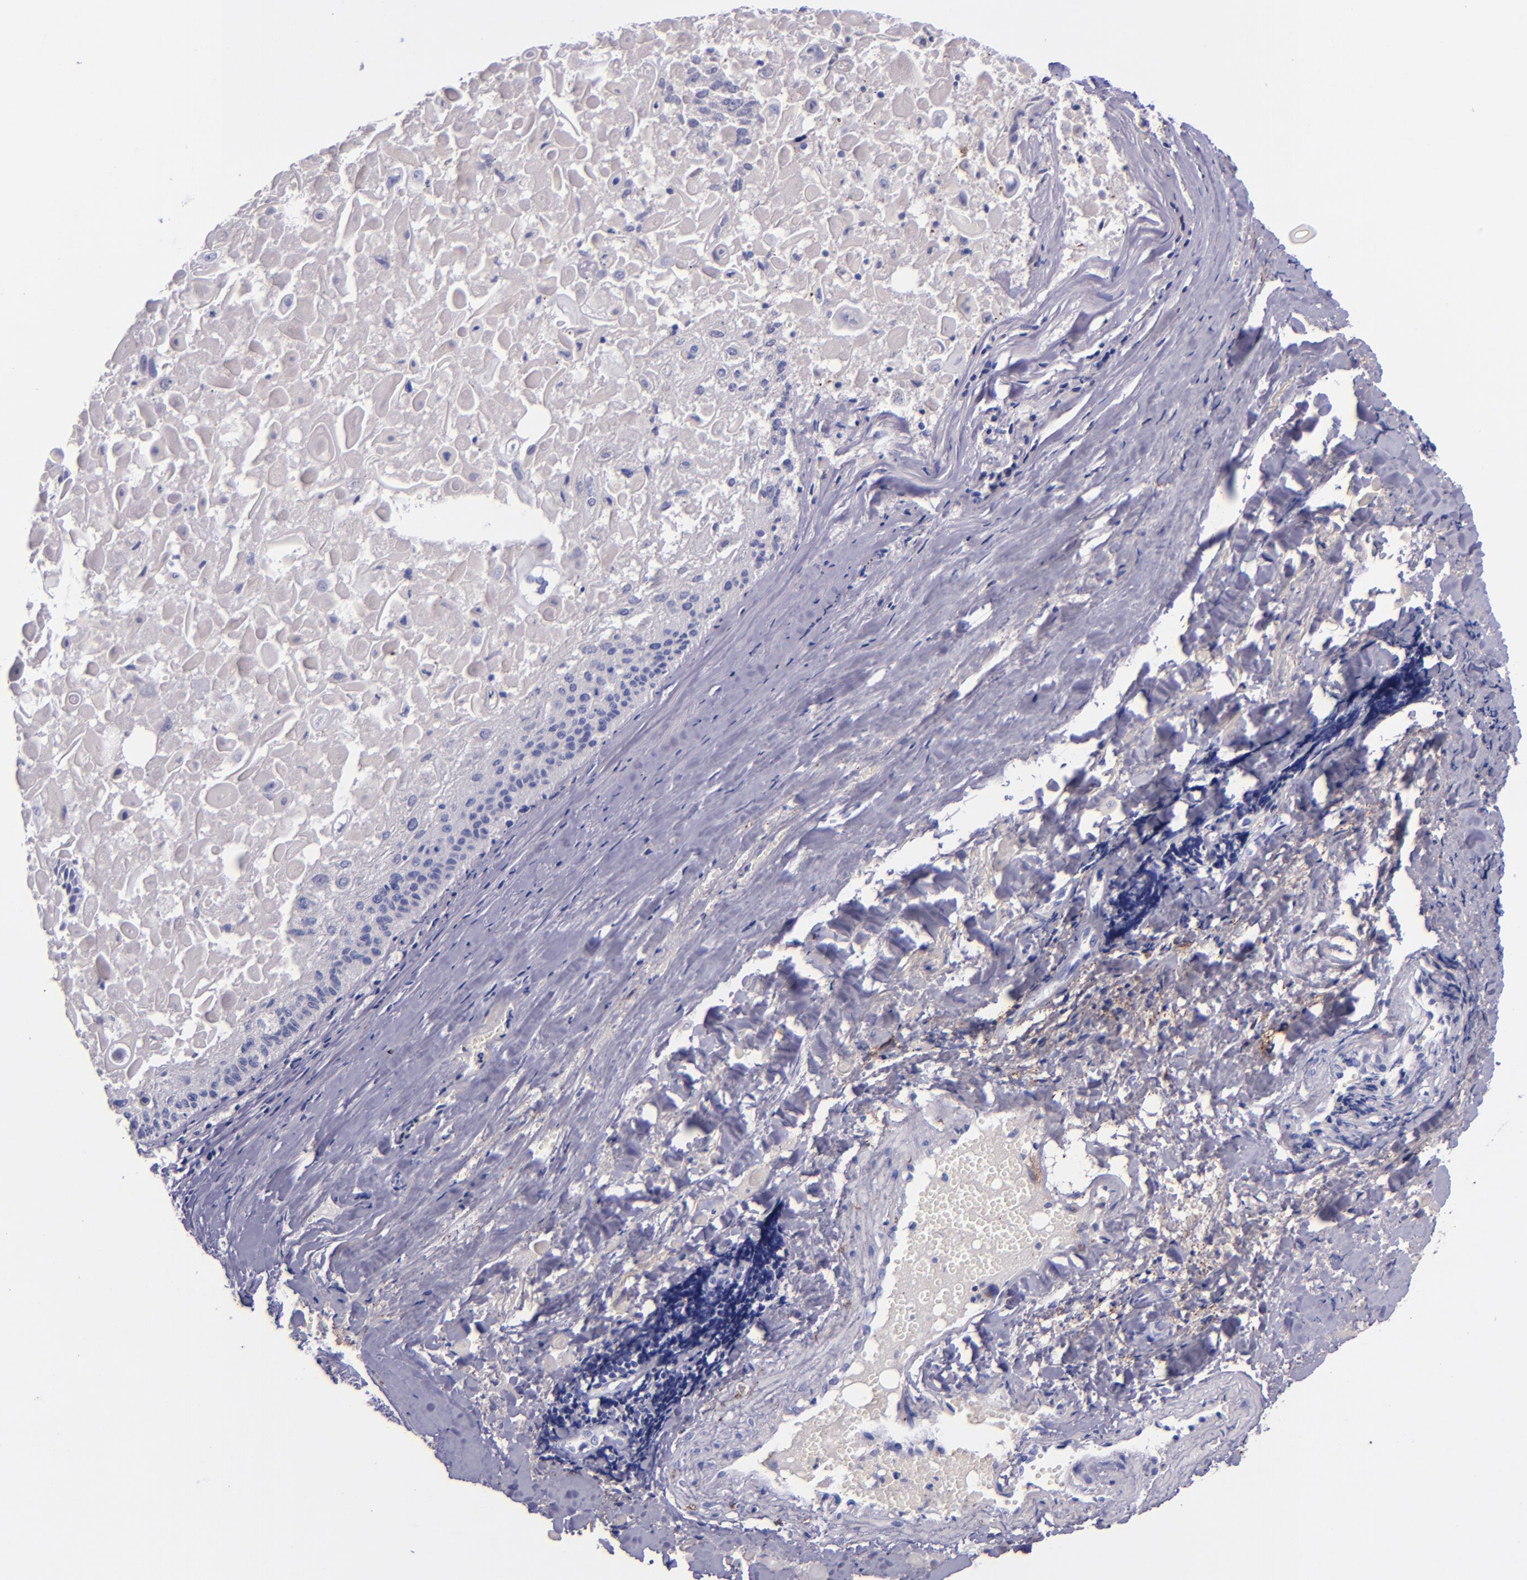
{"staining": {"intensity": "negative", "quantity": "none", "location": "none"}, "tissue": "lung cancer", "cell_type": "Tumor cells", "image_type": "cancer", "snomed": [{"axis": "morphology", "description": "Adenocarcinoma, NOS"}, {"axis": "topography", "description": "Lung"}], "caption": "High power microscopy histopathology image of an IHC image of lung cancer, revealing no significant staining in tumor cells.", "gene": "F13A1", "patient": {"sex": "male", "age": 60}}